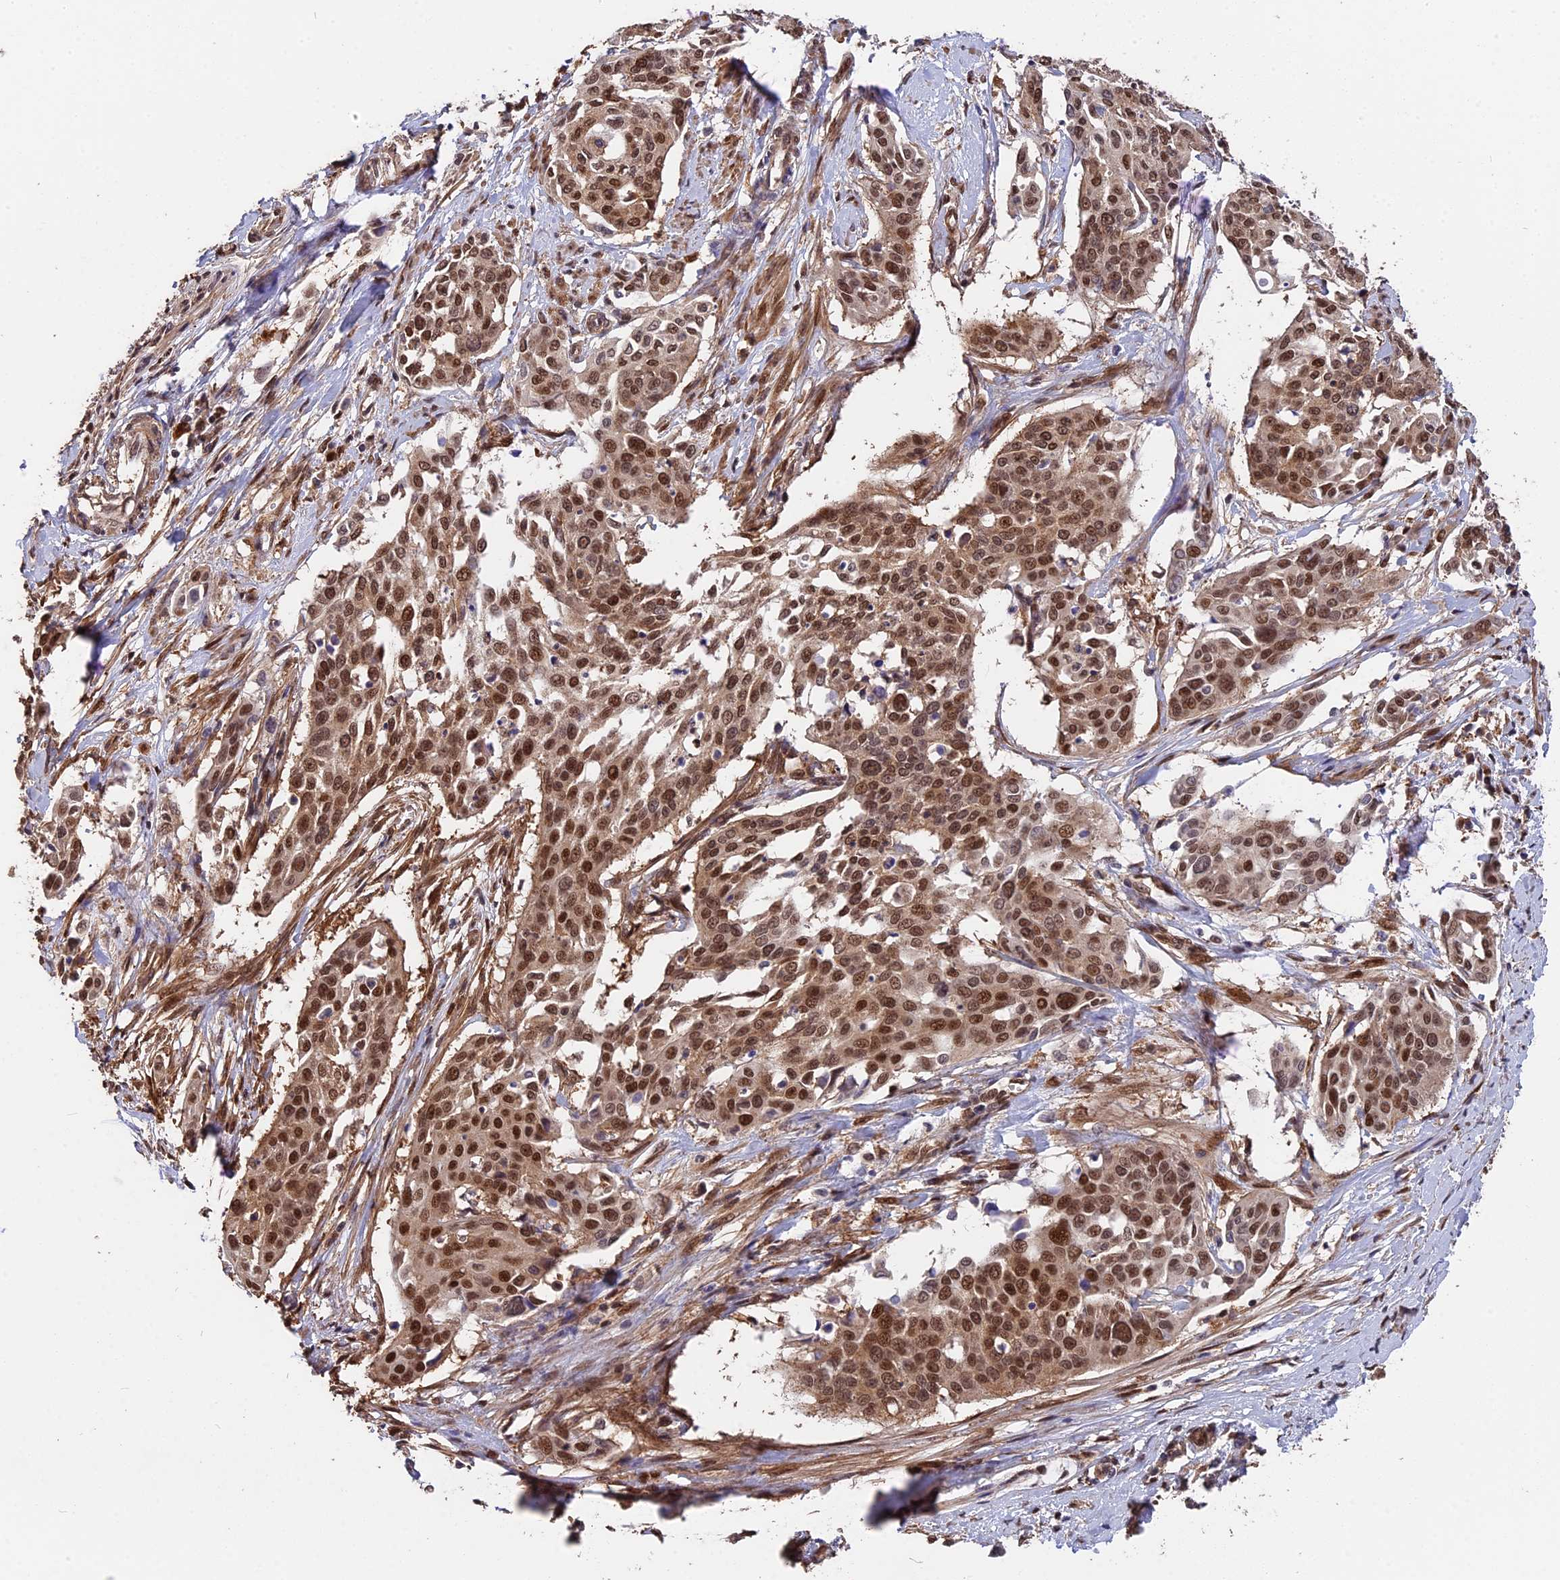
{"staining": {"intensity": "moderate", "quantity": ">75%", "location": "nuclear"}, "tissue": "cervical cancer", "cell_type": "Tumor cells", "image_type": "cancer", "snomed": [{"axis": "morphology", "description": "Squamous cell carcinoma, NOS"}, {"axis": "topography", "description": "Cervix"}], "caption": "Immunohistochemical staining of cervical cancer displays medium levels of moderate nuclear protein staining in about >75% of tumor cells.", "gene": "ADRM1", "patient": {"sex": "female", "age": 44}}